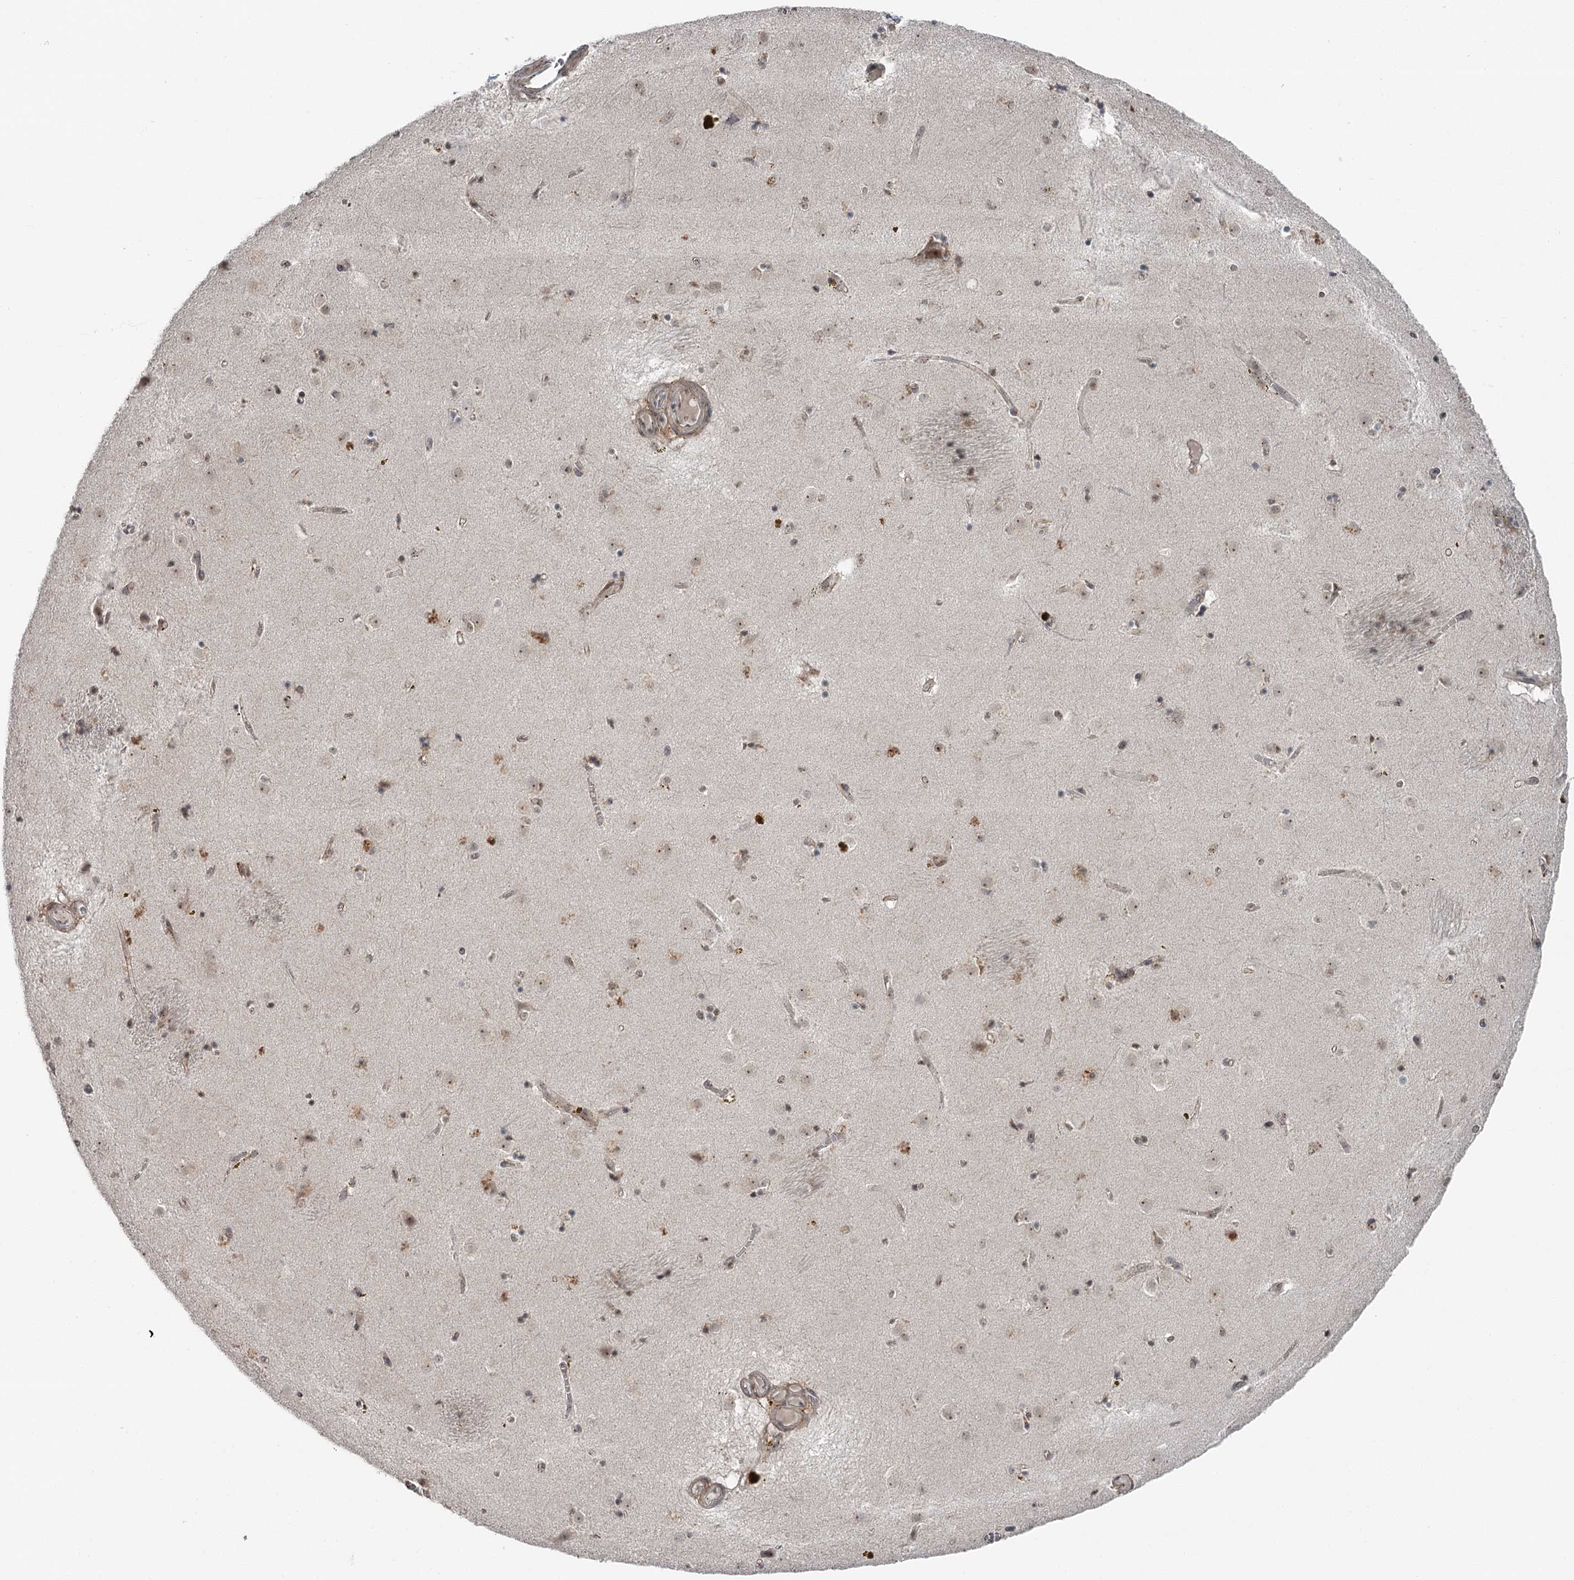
{"staining": {"intensity": "weak", "quantity": "<25%", "location": "nuclear"}, "tissue": "caudate", "cell_type": "Glial cells", "image_type": "normal", "snomed": [{"axis": "morphology", "description": "Normal tissue, NOS"}, {"axis": "topography", "description": "Lateral ventricle wall"}], "caption": "Immunohistochemistry micrograph of benign caudate stained for a protein (brown), which exhibits no staining in glial cells. Brightfield microscopy of immunohistochemistry stained with DAB (brown) and hematoxylin (blue), captured at high magnification.", "gene": "EXOSC1", "patient": {"sex": "male", "age": 70}}